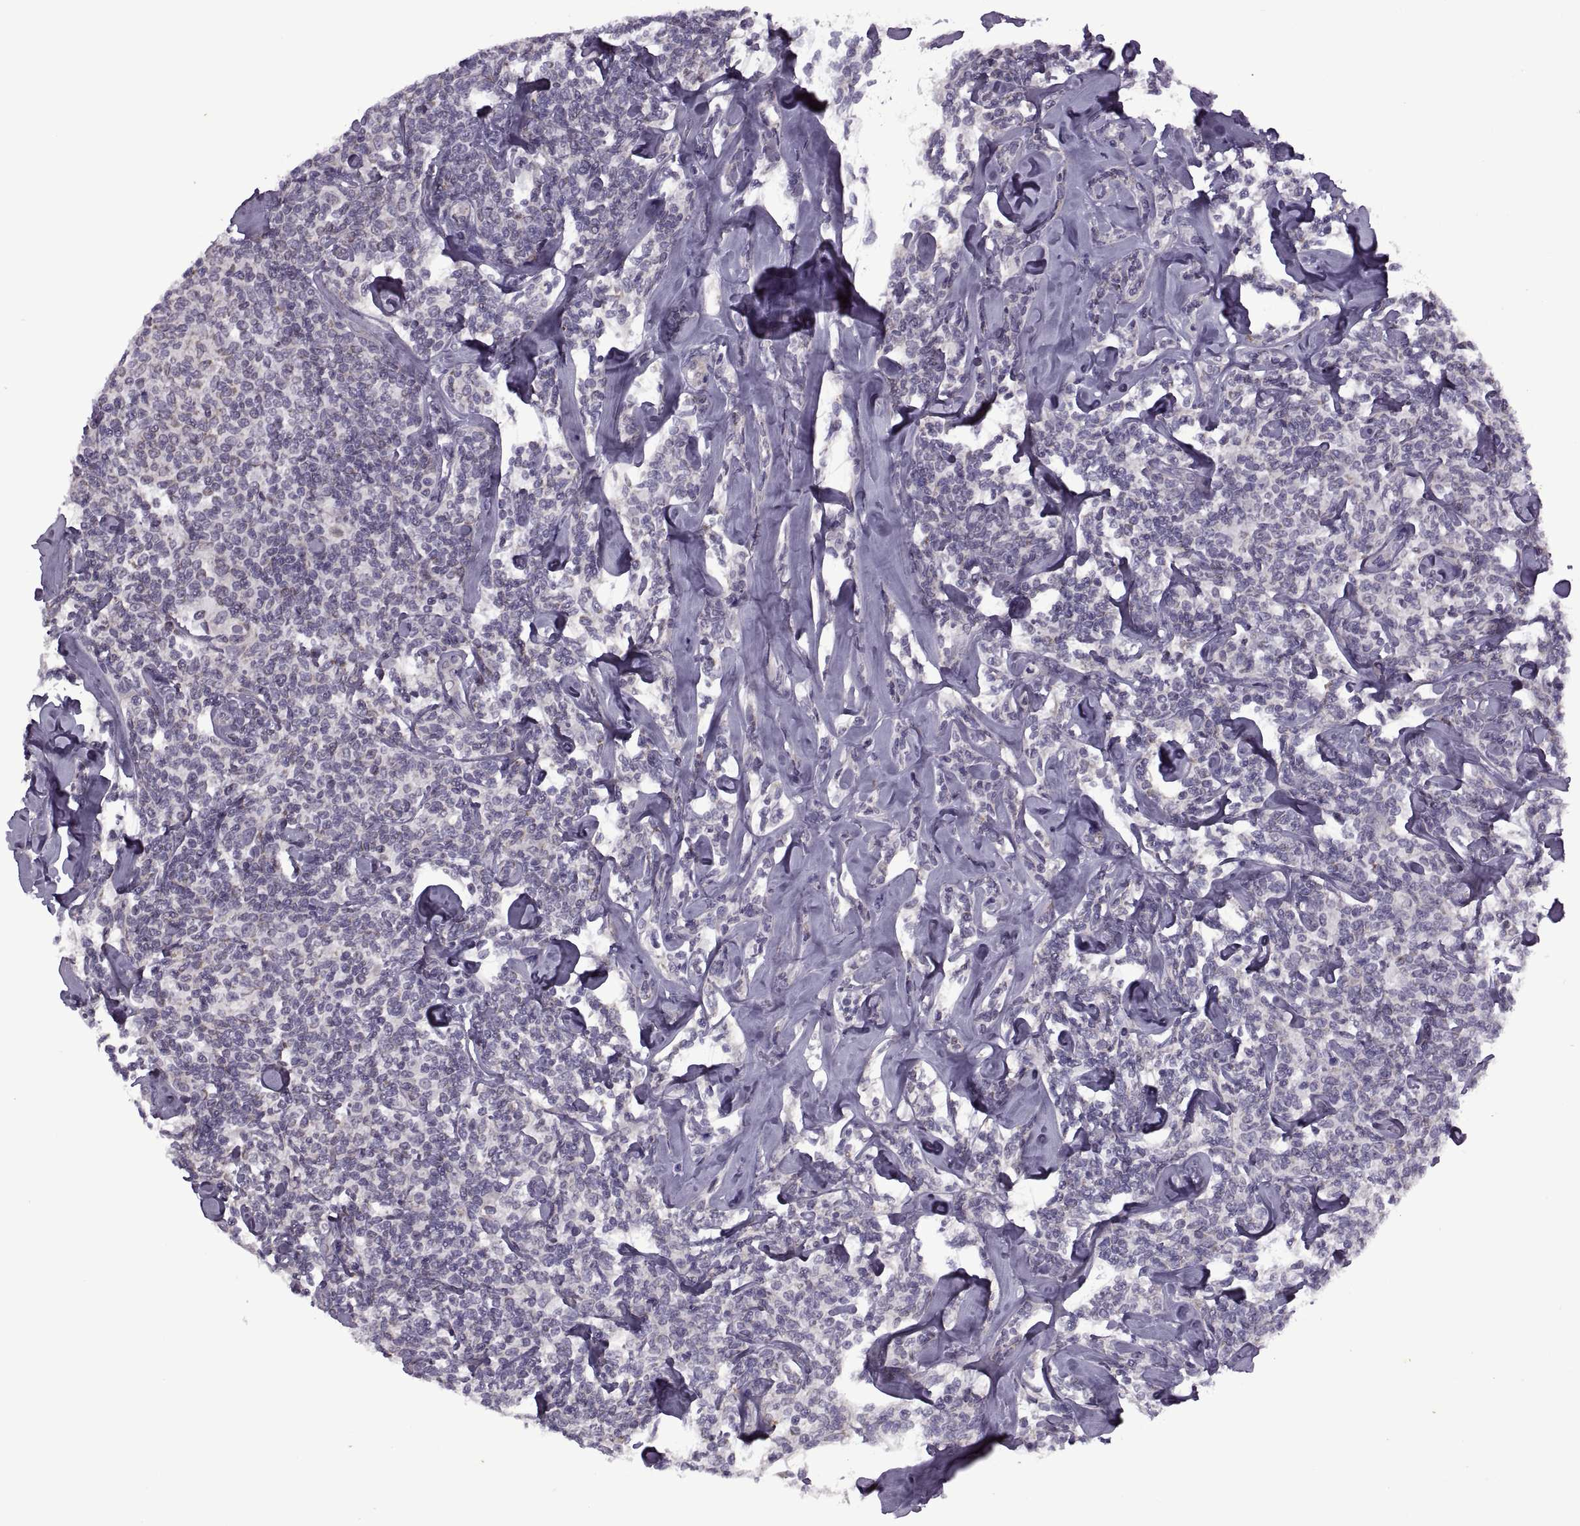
{"staining": {"intensity": "negative", "quantity": "none", "location": "none"}, "tissue": "lymphoma", "cell_type": "Tumor cells", "image_type": "cancer", "snomed": [{"axis": "morphology", "description": "Malignant lymphoma, non-Hodgkin's type, Low grade"}, {"axis": "topography", "description": "Lymph node"}], "caption": "IHC of low-grade malignant lymphoma, non-Hodgkin's type exhibits no expression in tumor cells.", "gene": "RIPK4", "patient": {"sex": "female", "age": 56}}